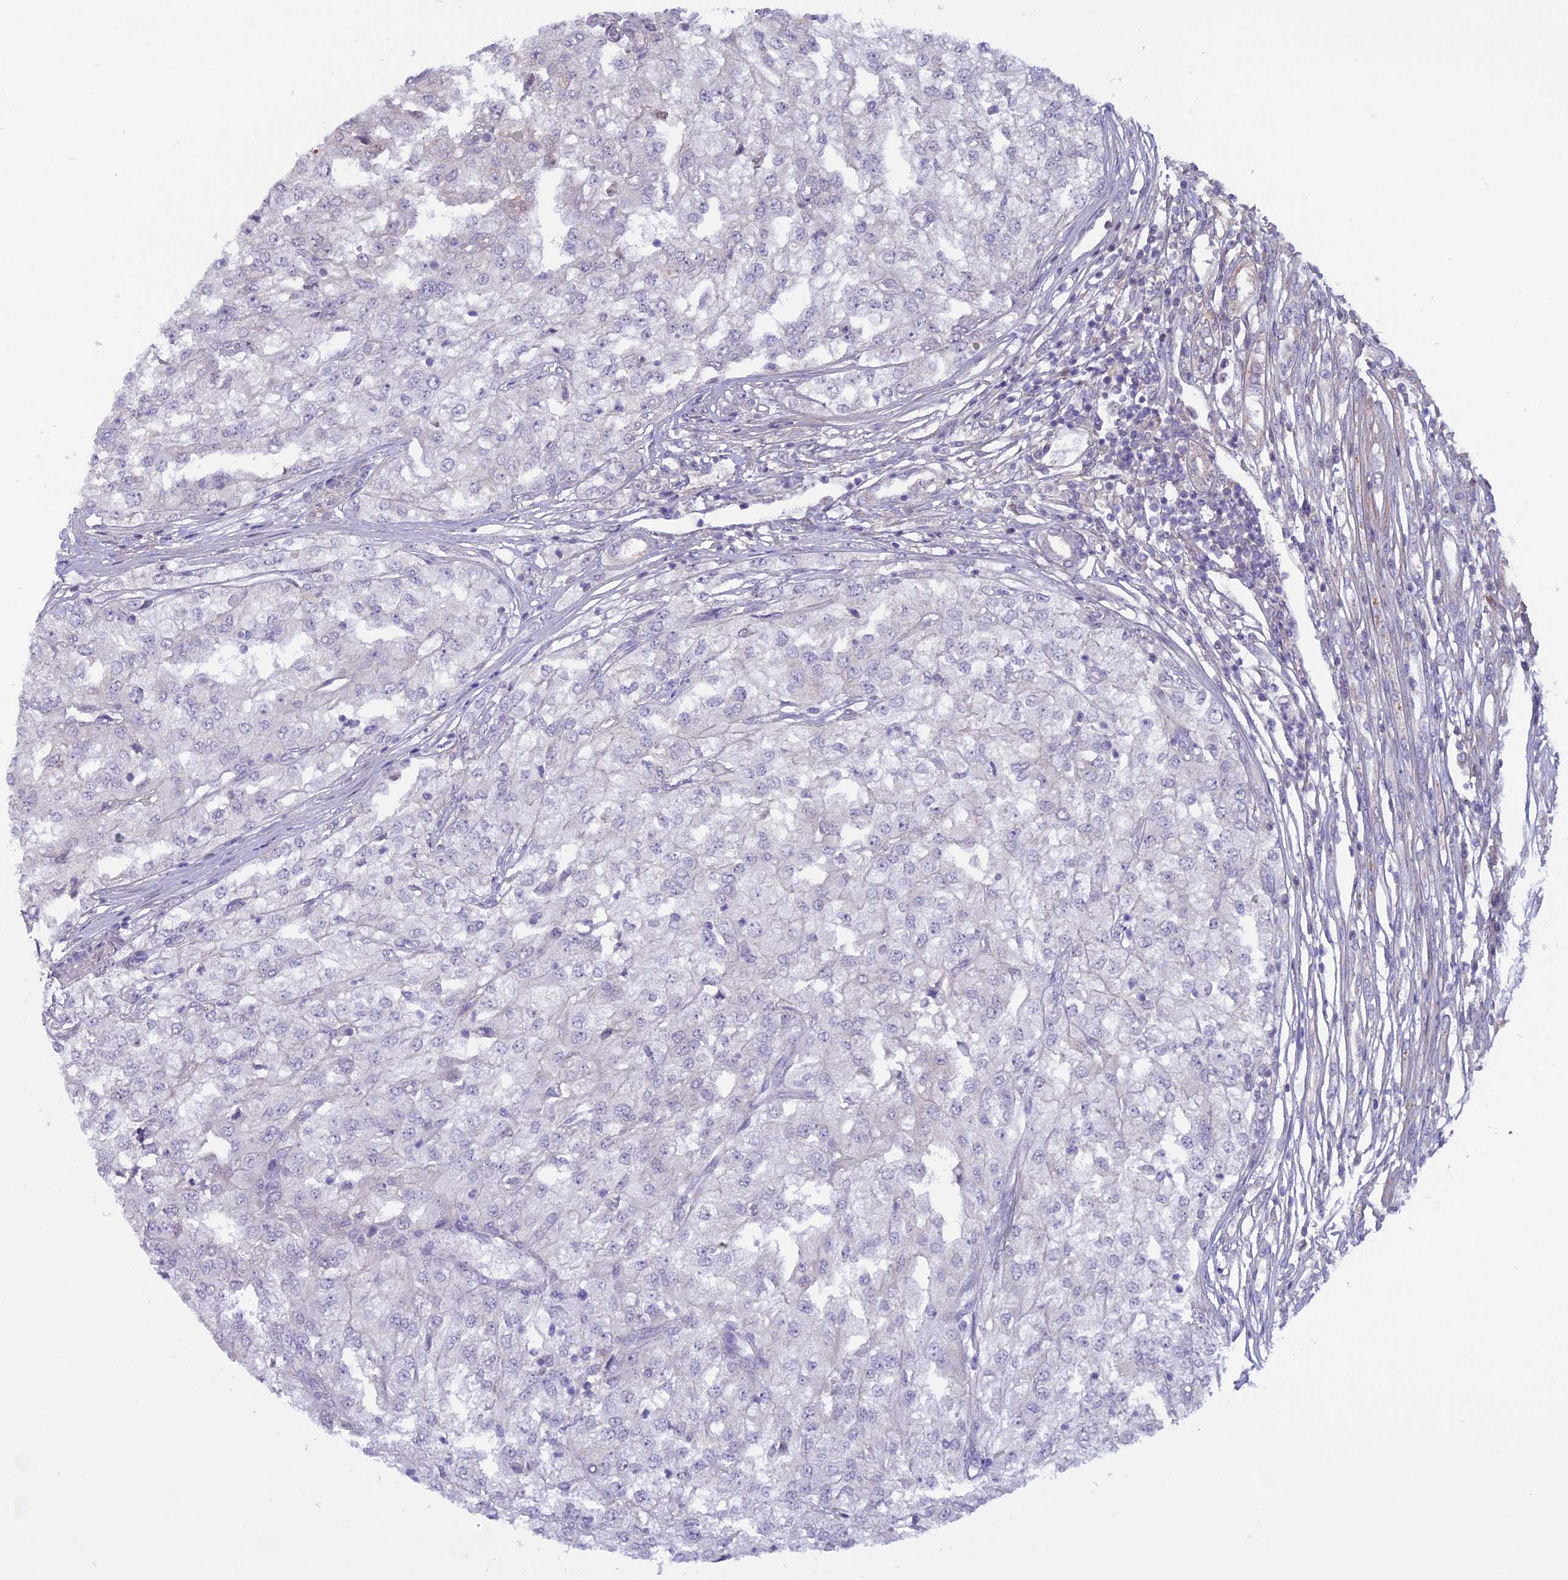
{"staining": {"intensity": "negative", "quantity": "none", "location": "none"}, "tissue": "renal cancer", "cell_type": "Tumor cells", "image_type": "cancer", "snomed": [{"axis": "morphology", "description": "Adenocarcinoma, NOS"}, {"axis": "topography", "description": "Kidney"}], "caption": "High power microscopy histopathology image of an immunohistochemistry (IHC) micrograph of adenocarcinoma (renal), revealing no significant staining in tumor cells. Nuclei are stained in blue.", "gene": "SPHKAP", "patient": {"sex": "female", "age": 54}}